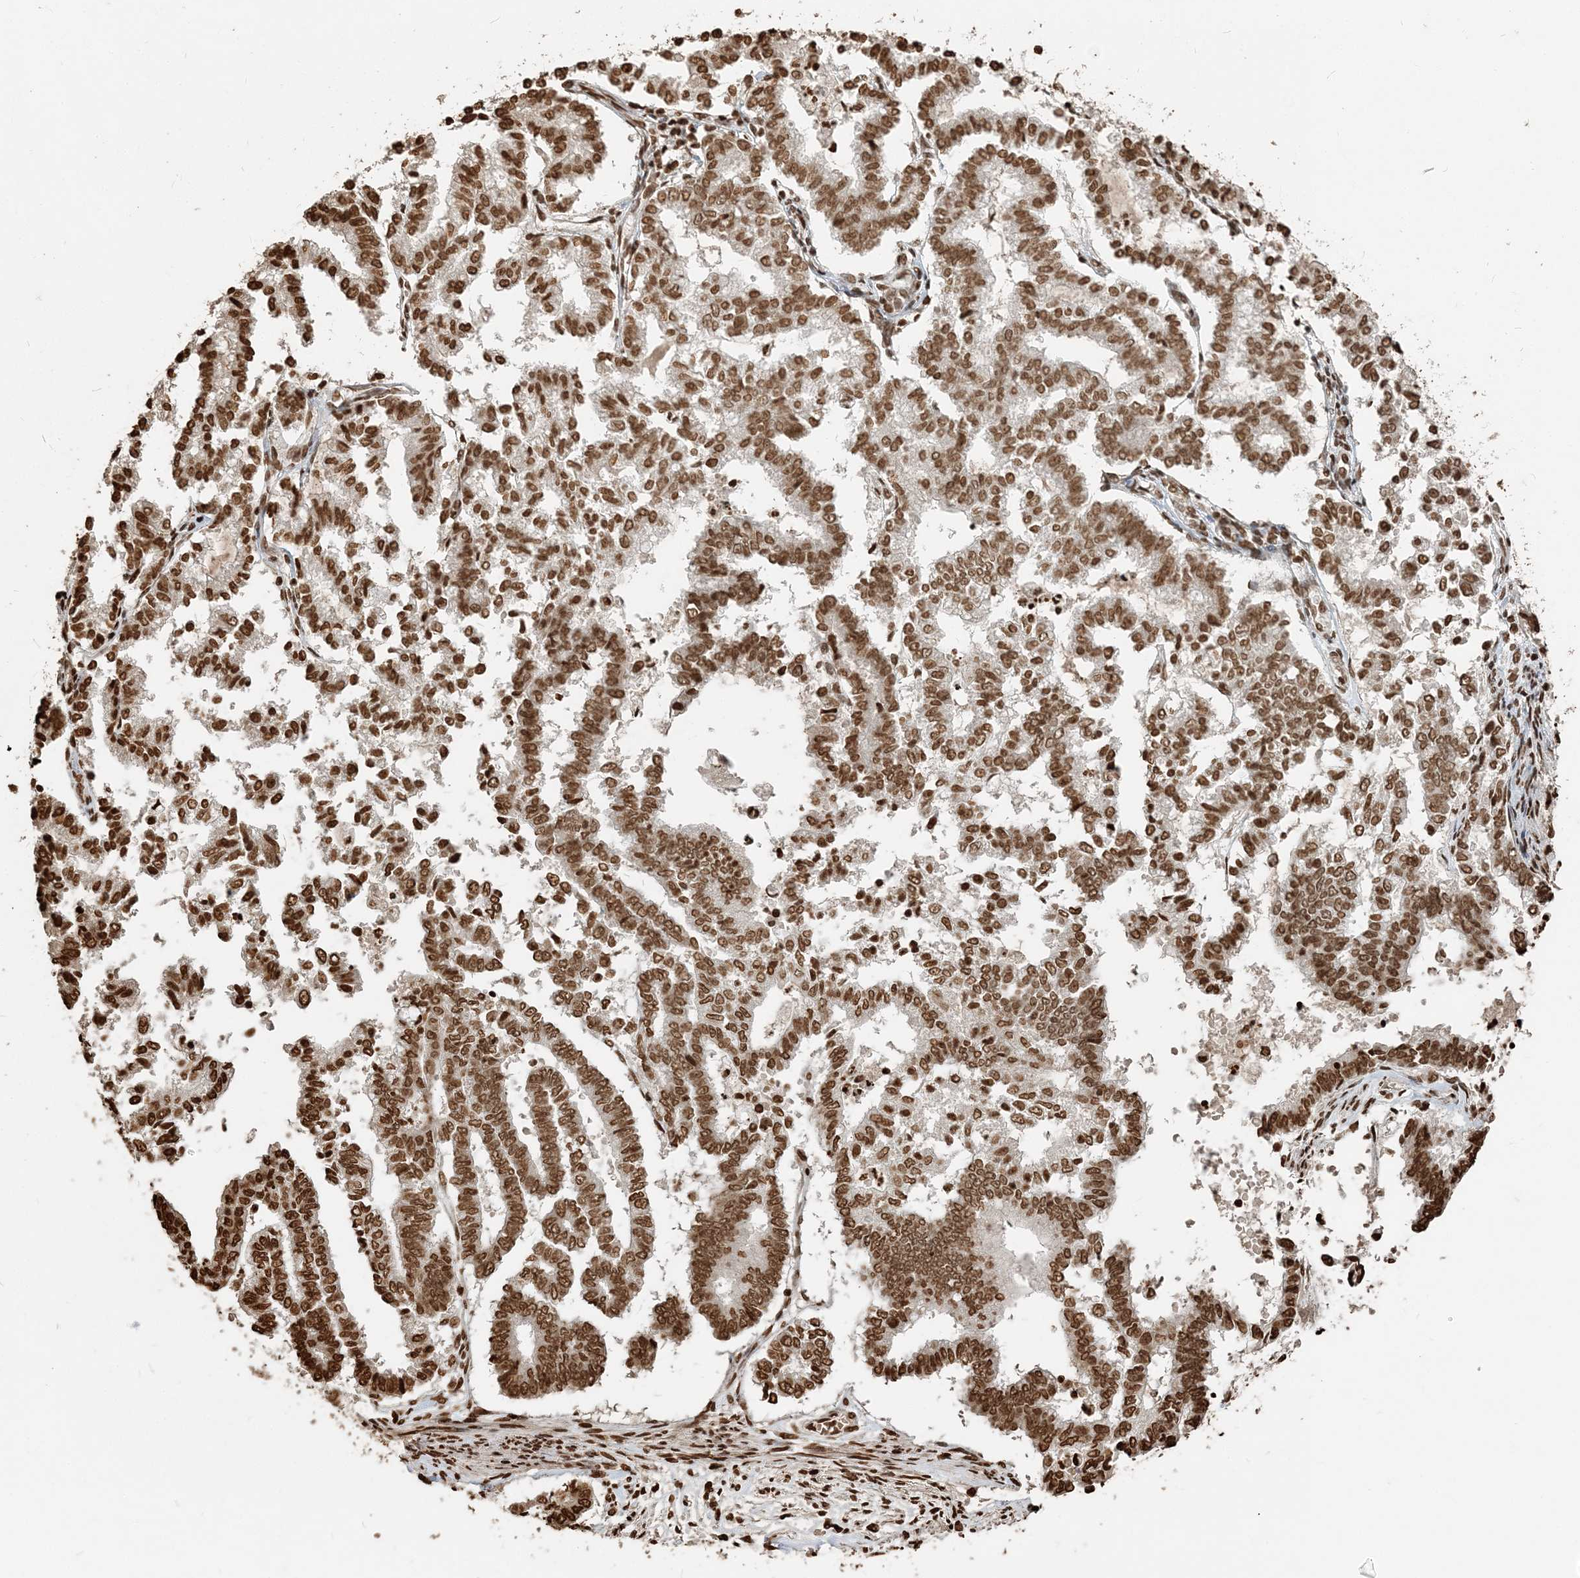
{"staining": {"intensity": "strong", "quantity": ">75%", "location": "nuclear"}, "tissue": "endometrial cancer", "cell_type": "Tumor cells", "image_type": "cancer", "snomed": [{"axis": "morphology", "description": "Necrosis, NOS"}, {"axis": "morphology", "description": "Adenocarcinoma, NOS"}, {"axis": "topography", "description": "Endometrium"}], "caption": "Immunohistochemistry photomicrograph of human endometrial cancer stained for a protein (brown), which demonstrates high levels of strong nuclear expression in approximately >75% of tumor cells.", "gene": "H3-3B", "patient": {"sex": "female", "age": 79}}